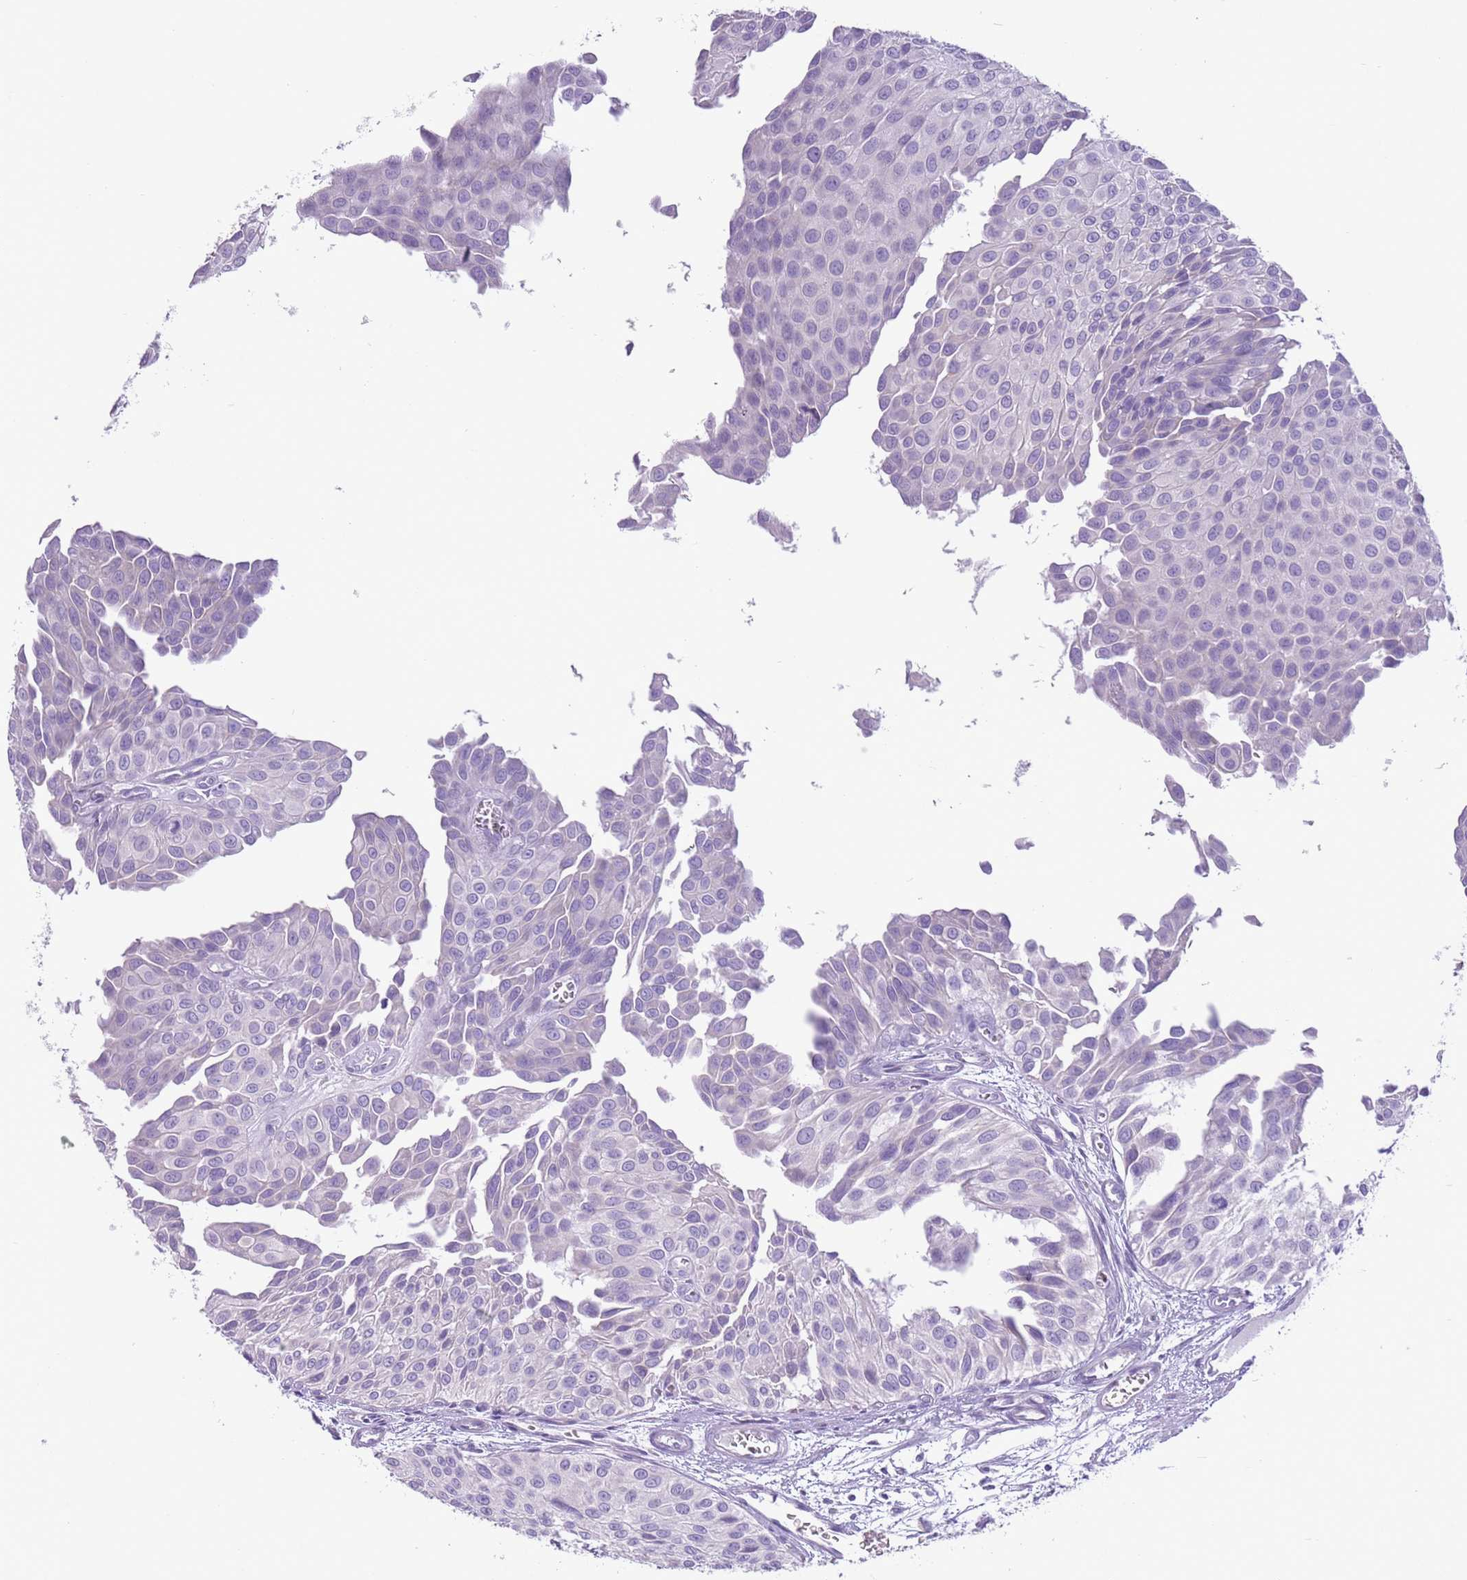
{"staining": {"intensity": "negative", "quantity": "none", "location": "none"}, "tissue": "urothelial cancer", "cell_type": "Tumor cells", "image_type": "cancer", "snomed": [{"axis": "morphology", "description": "Urothelial carcinoma, Low grade"}, {"axis": "topography", "description": "Urinary bladder"}], "caption": "Human urothelial carcinoma (low-grade) stained for a protein using immunohistochemistry (IHC) displays no positivity in tumor cells.", "gene": "HYOU1", "patient": {"sex": "male", "age": 88}}